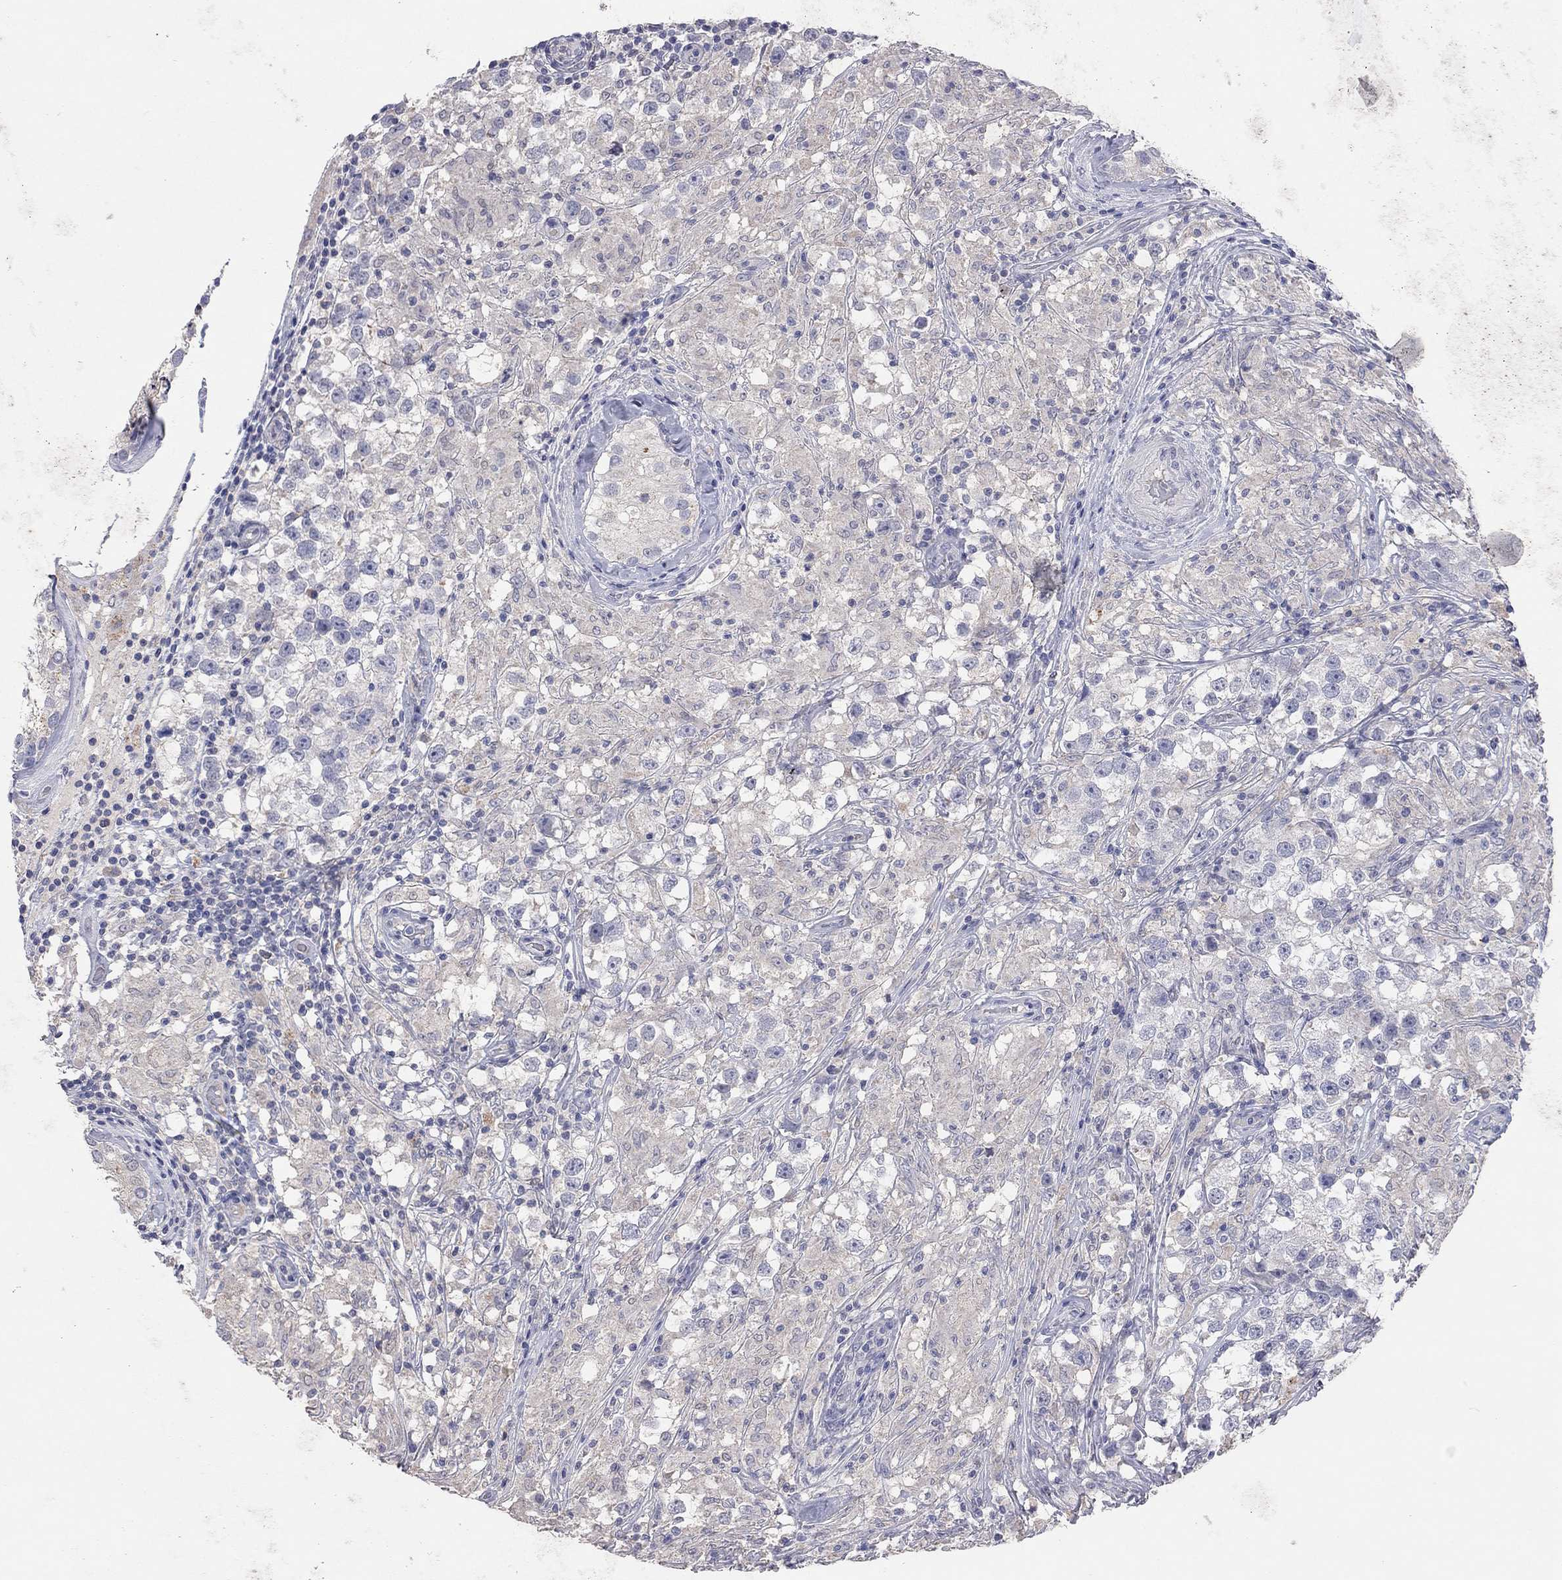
{"staining": {"intensity": "negative", "quantity": "none", "location": "none"}, "tissue": "testis cancer", "cell_type": "Tumor cells", "image_type": "cancer", "snomed": [{"axis": "morphology", "description": "Seminoma, NOS"}, {"axis": "topography", "description": "Testis"}], "caption": "Immunohistochemical staining of human seminoma (testis) shows no significant positivity in tumor cells. The staining was performed using DAB (3,3'-diaminobenzidine) to visualize the protein expression in brown, while the nuclei were stained in blue with hematoxylin (Magnification: 20x).", "gene": "MMP13", "patient": {"sex": "male", "age": 46}}